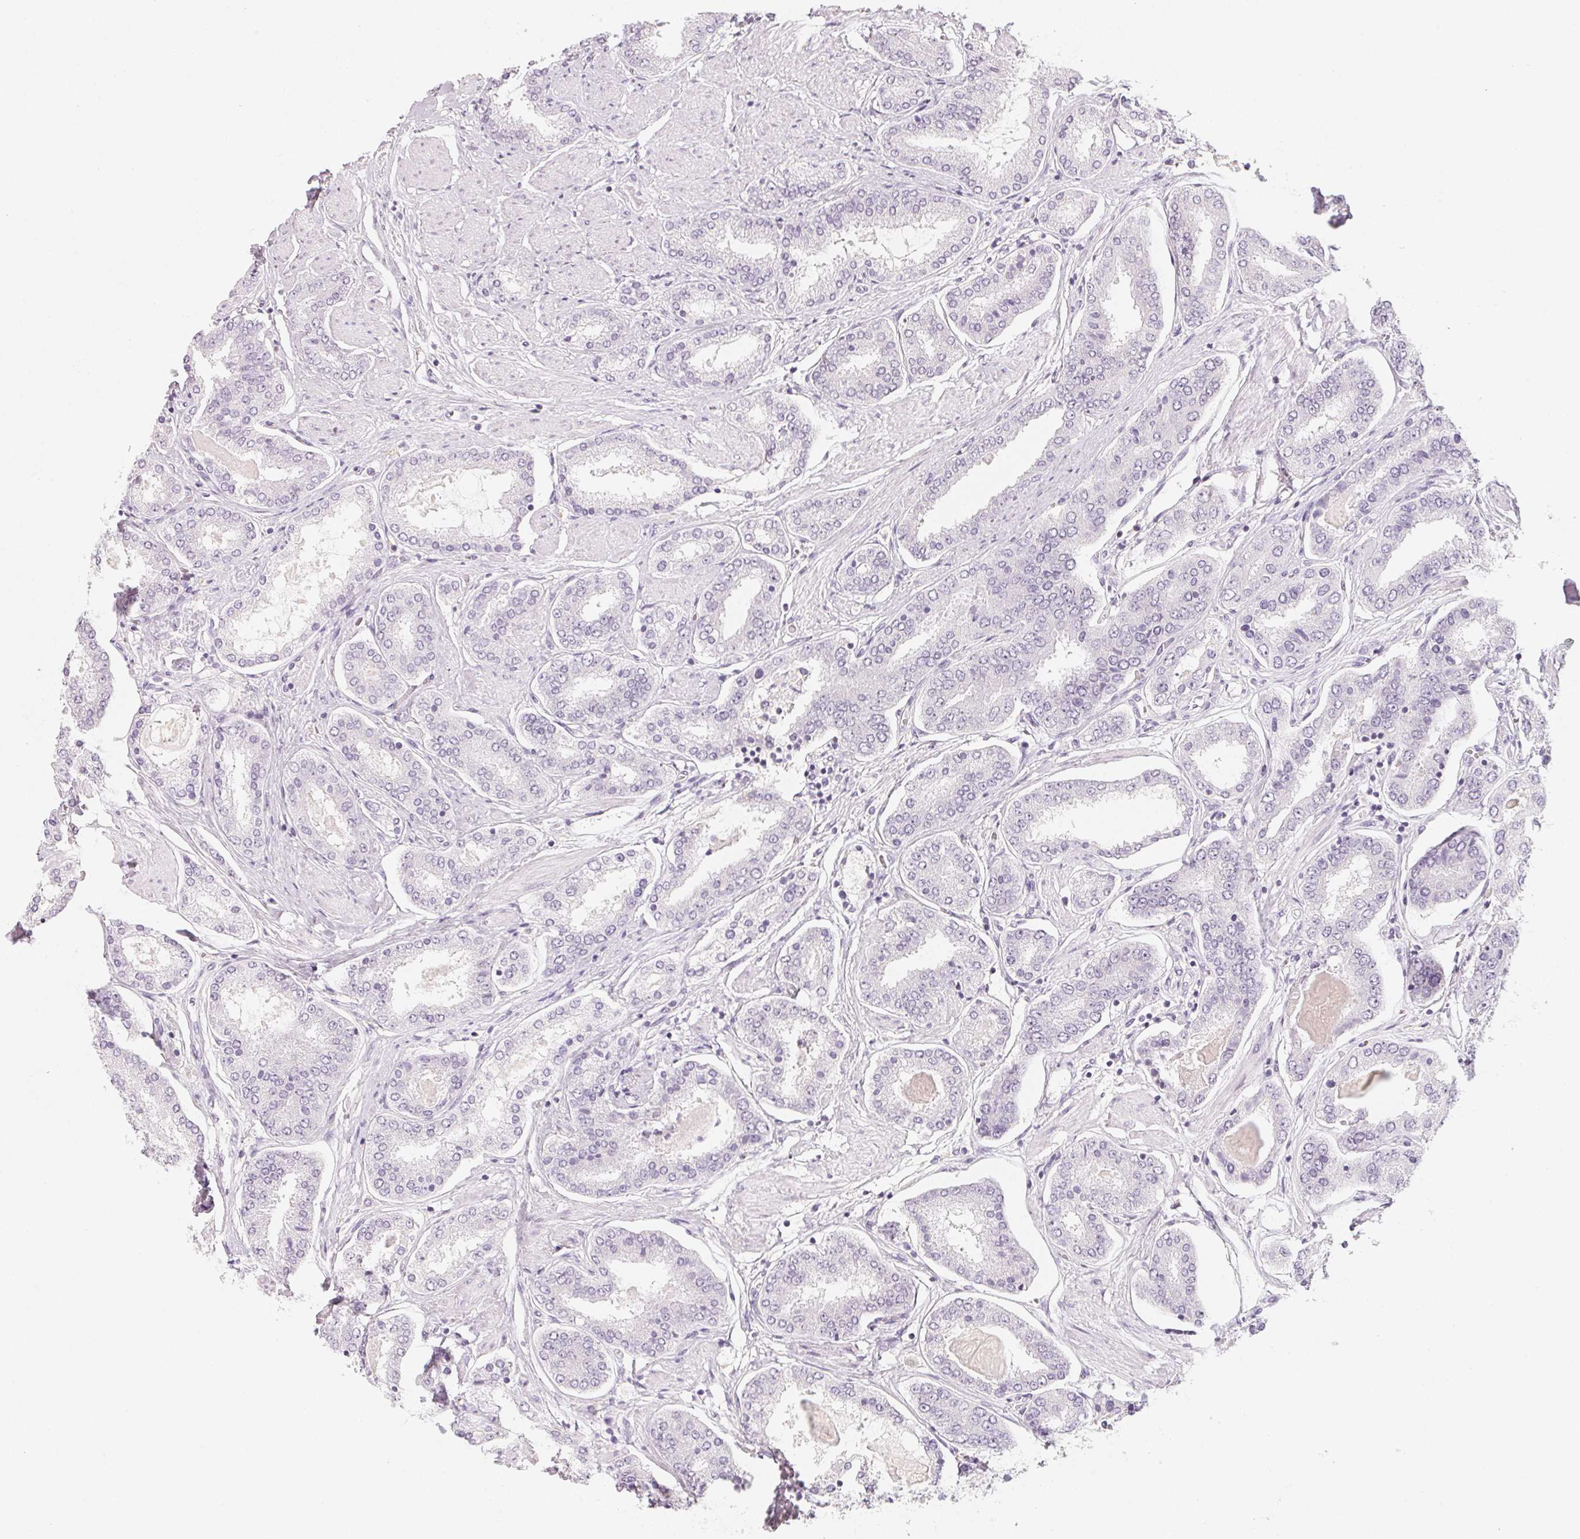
{"staining": {"intensity": "negative", "quantity": "none", "location": "none"}, "tissue": "prostate cancer", "cell_type": "Tumor cells", "image_type": "cancer", "snomed": [{"axis": "morphology", "description": "Adenocarcinoma, High grade"}, {"axis": "topography", "description": "Prostate"}], "caption": "Prostate high-grade adenocarcinoma stained for a protein using IHC displays no expression tumor cells.", "gene": "CFAP276", "patient": {"sex": "male", "age": 63}}